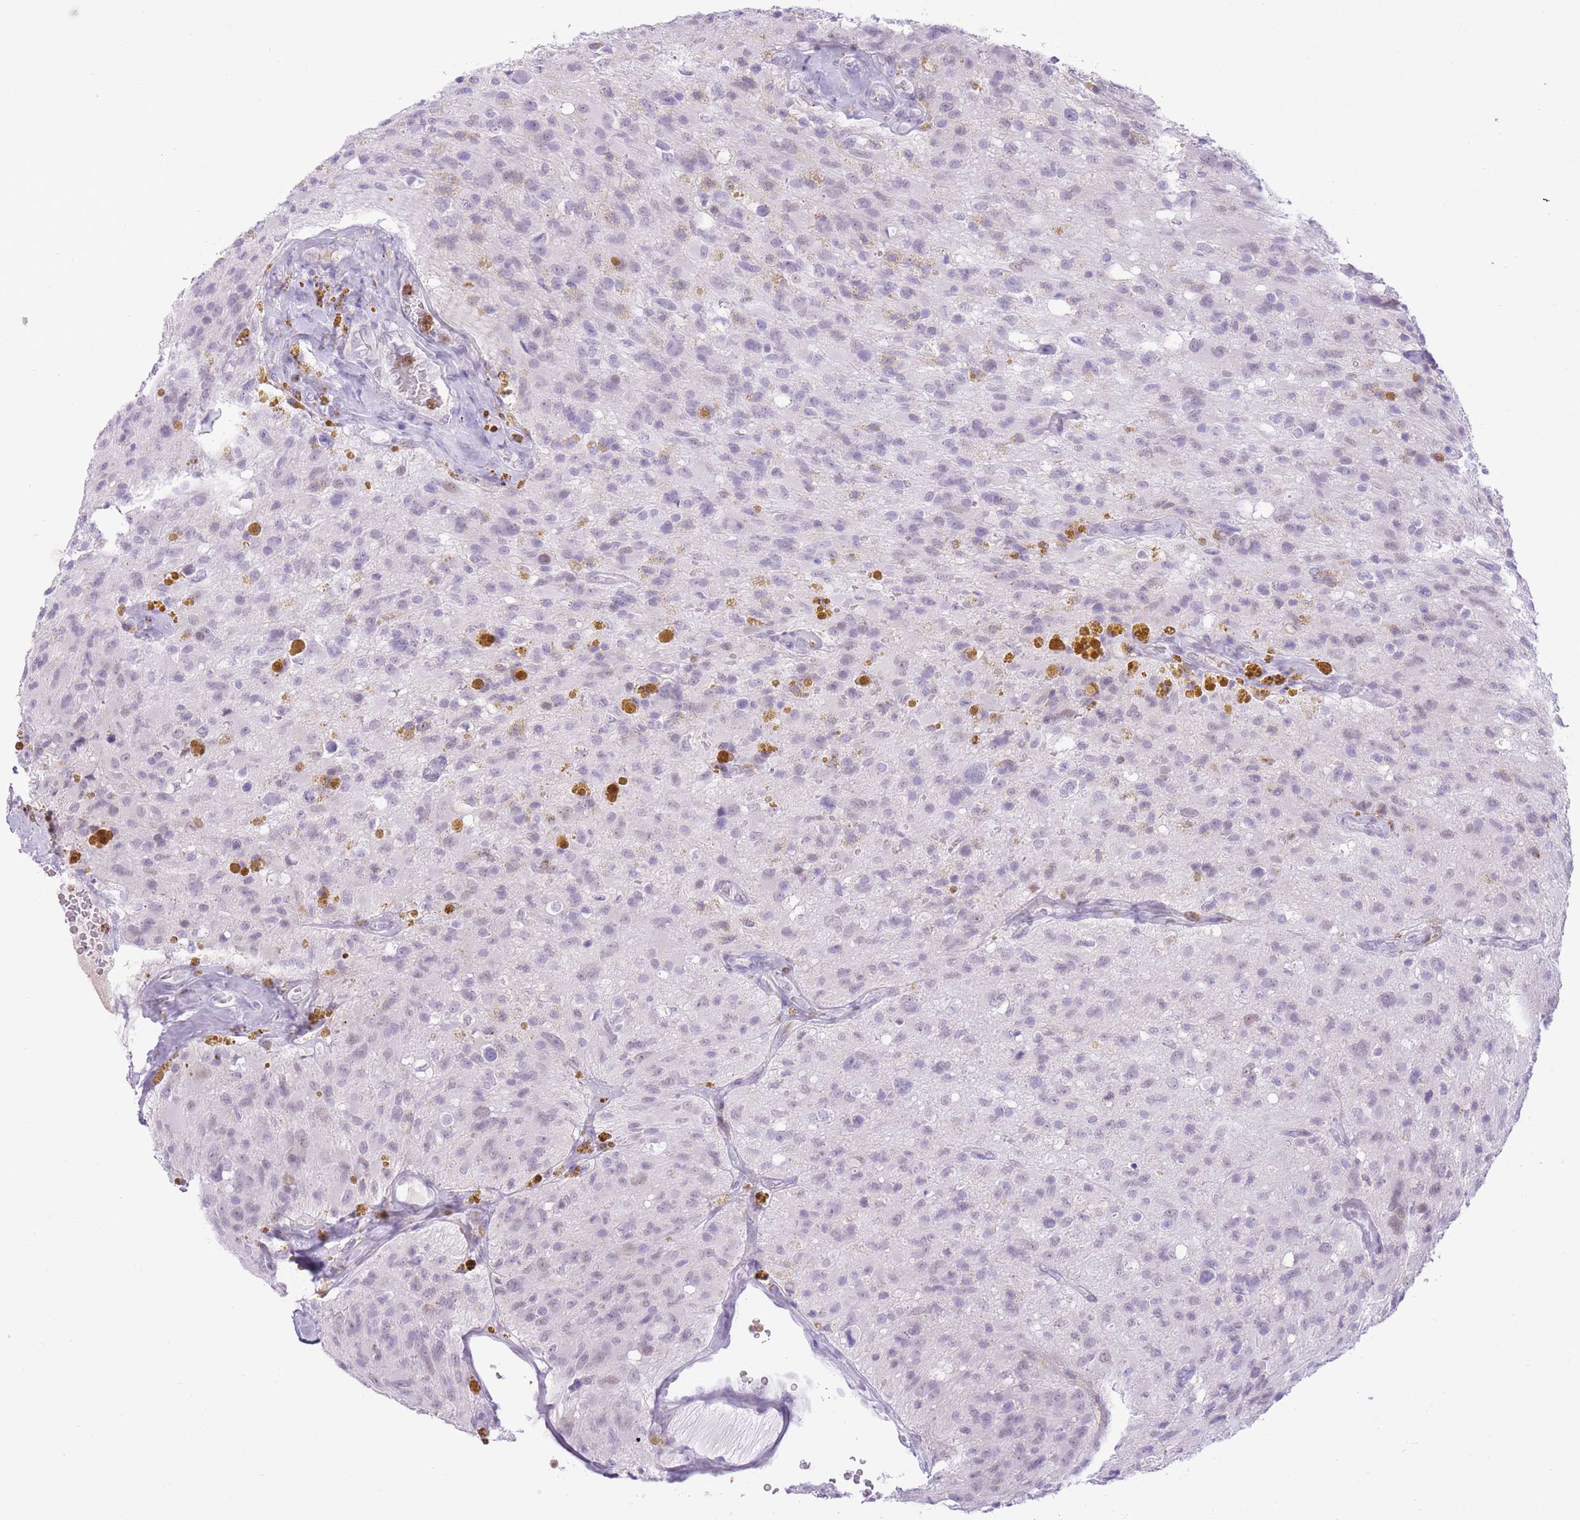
{"staining": {"intensity": "negative", "quantity": "none", "location": "none"}, "tissue": "glioma", "cell_type": "Tumor cells", "image_type": "cancer", "snomed": [{"axis": "morphology", "description": "Glioma, malignant, High grade"}, {"axis": "topography", "description": "Brain"}], "caption": "Photomicrograph shows no significant protein staining in tumor cells of glioma.", "gene": "MEIS3", "patient": {"sex": "male", "age": 69}}